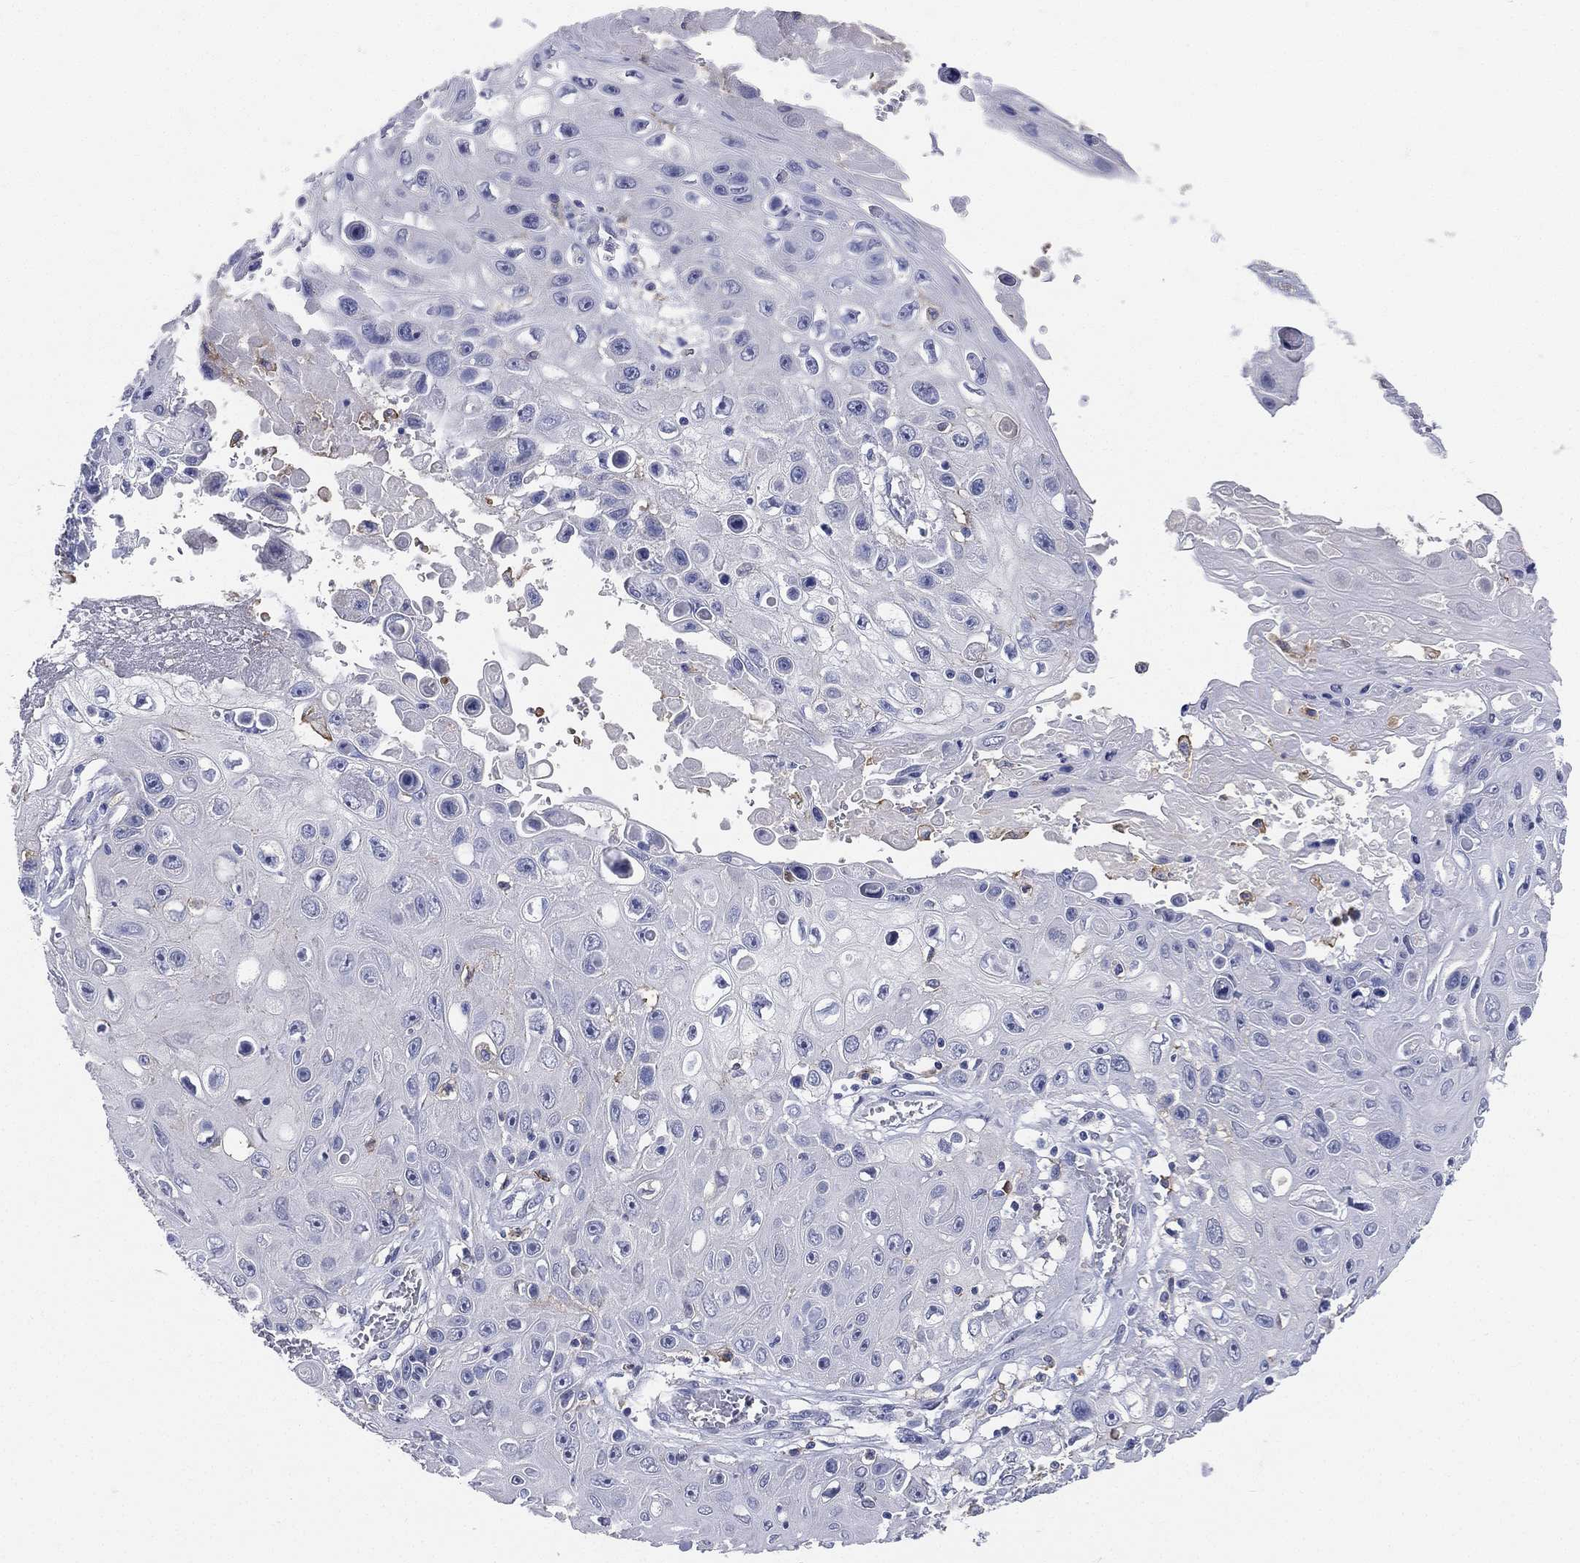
{"staining": {"intensity": "negative", "quantity": "none", "location": "none"}, "tissue": "skin cancer", "cell_type": "Tumor cells", "image_type": "cancer", "snomed": [{"axis": "morphology", "description": "Squamous cell carcinoma, NOS"}, {"axis": "topography", "description": "Skin"}], "caption": "Immunohistochemical staining of skin squamous cell carcinoma demonstrates no significant staining in tumor cells. (DAB immunohistochemistry visualized using brightfield microscopy, high magnification).", "gene": "CD33", "patient": {"sex": "male", "age": 82}}